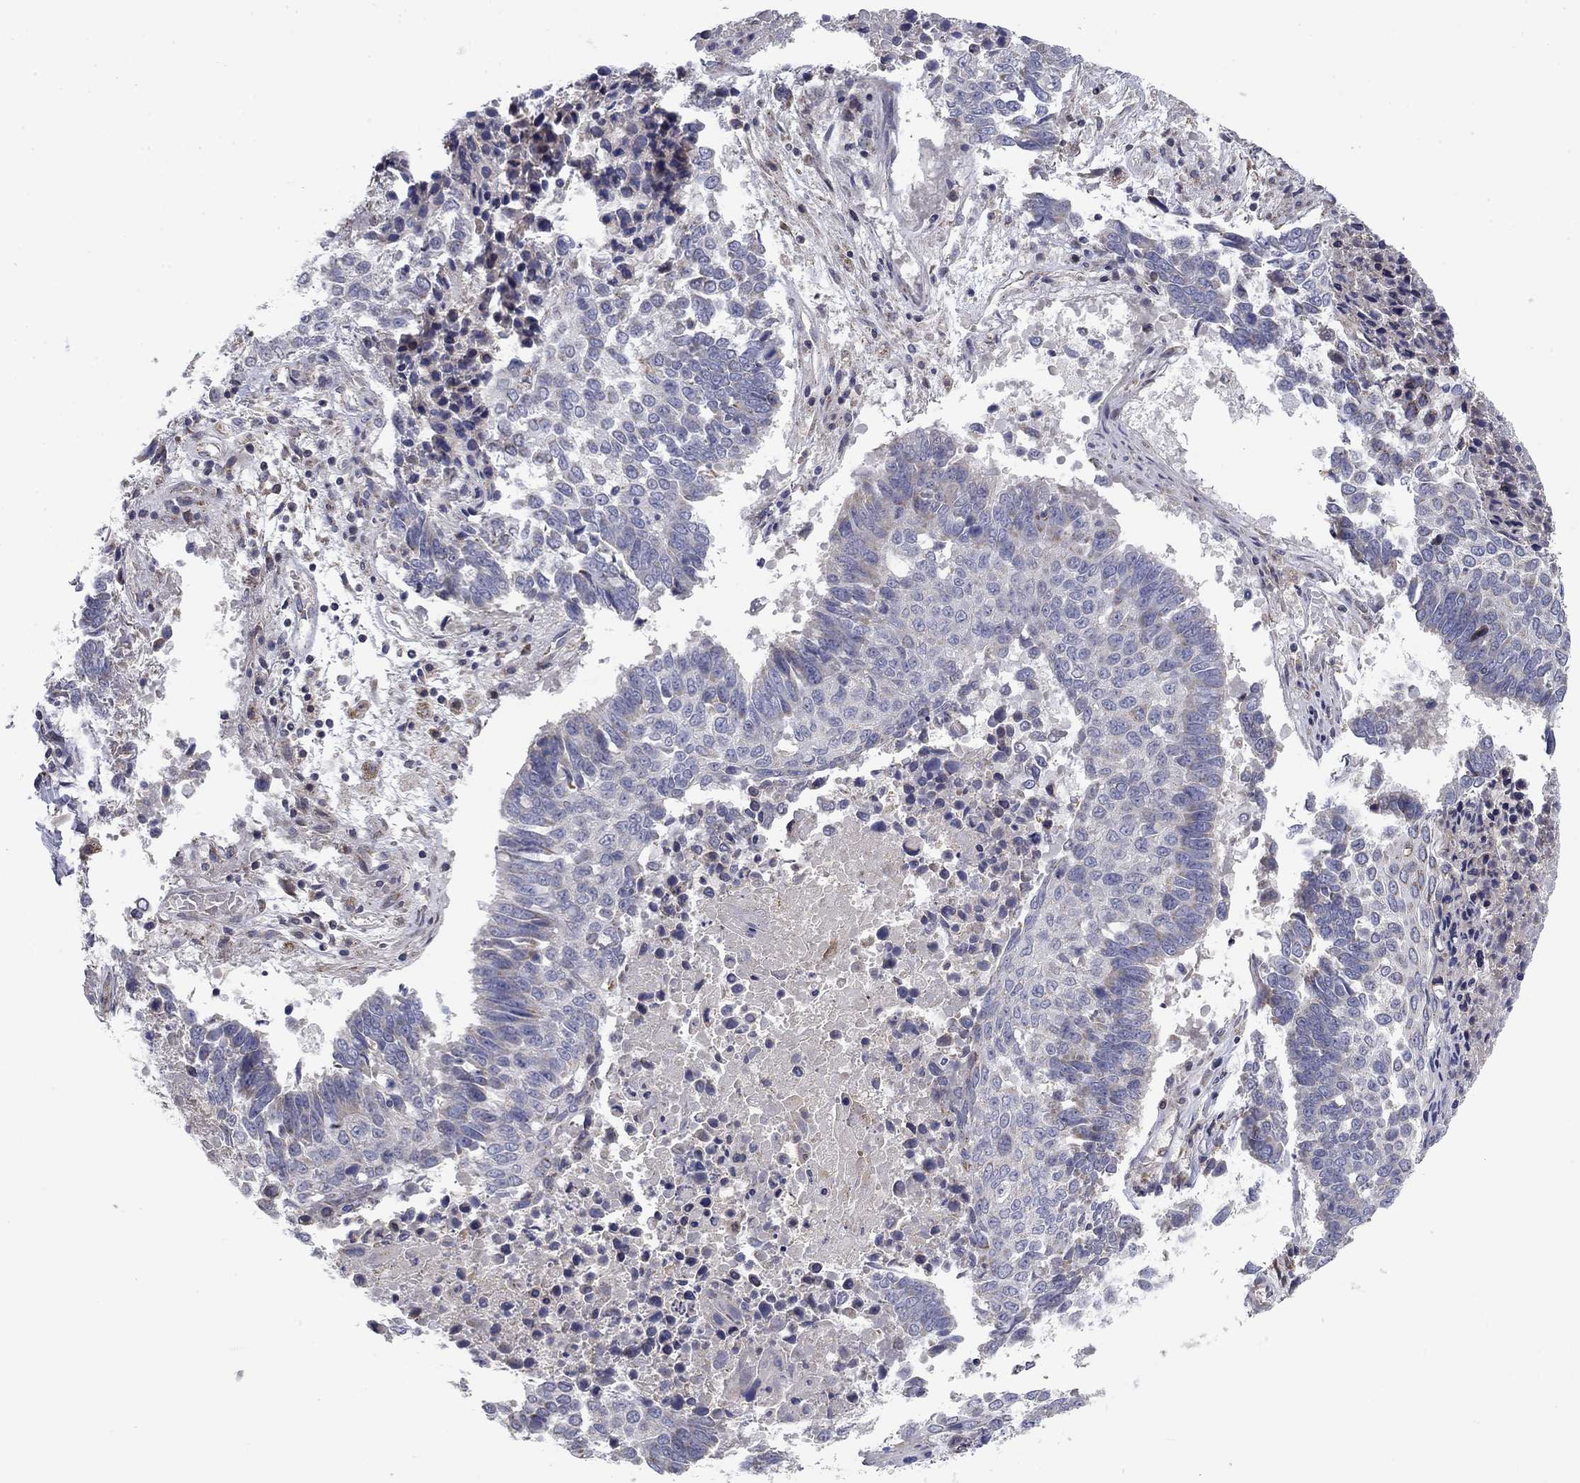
{"staining": {"intensity": "negative", "quantity": "none", "location": "none"}, "tissue": "lung cancer", "cell_type": "Tumor cells", "image_type": "cancer", "snomed": [{"axis": "morphology", "description": "Squamous cell carcinoma, NOS"}, {"axis": "topography", "description": "Lung"}], "caption": "DAB immunohistochemical staining of lung squamous cell carcinoma displays no significant staining in tumor cells.", "gene": "MMAA", "patient": {"sex": "male", "age": 73}}